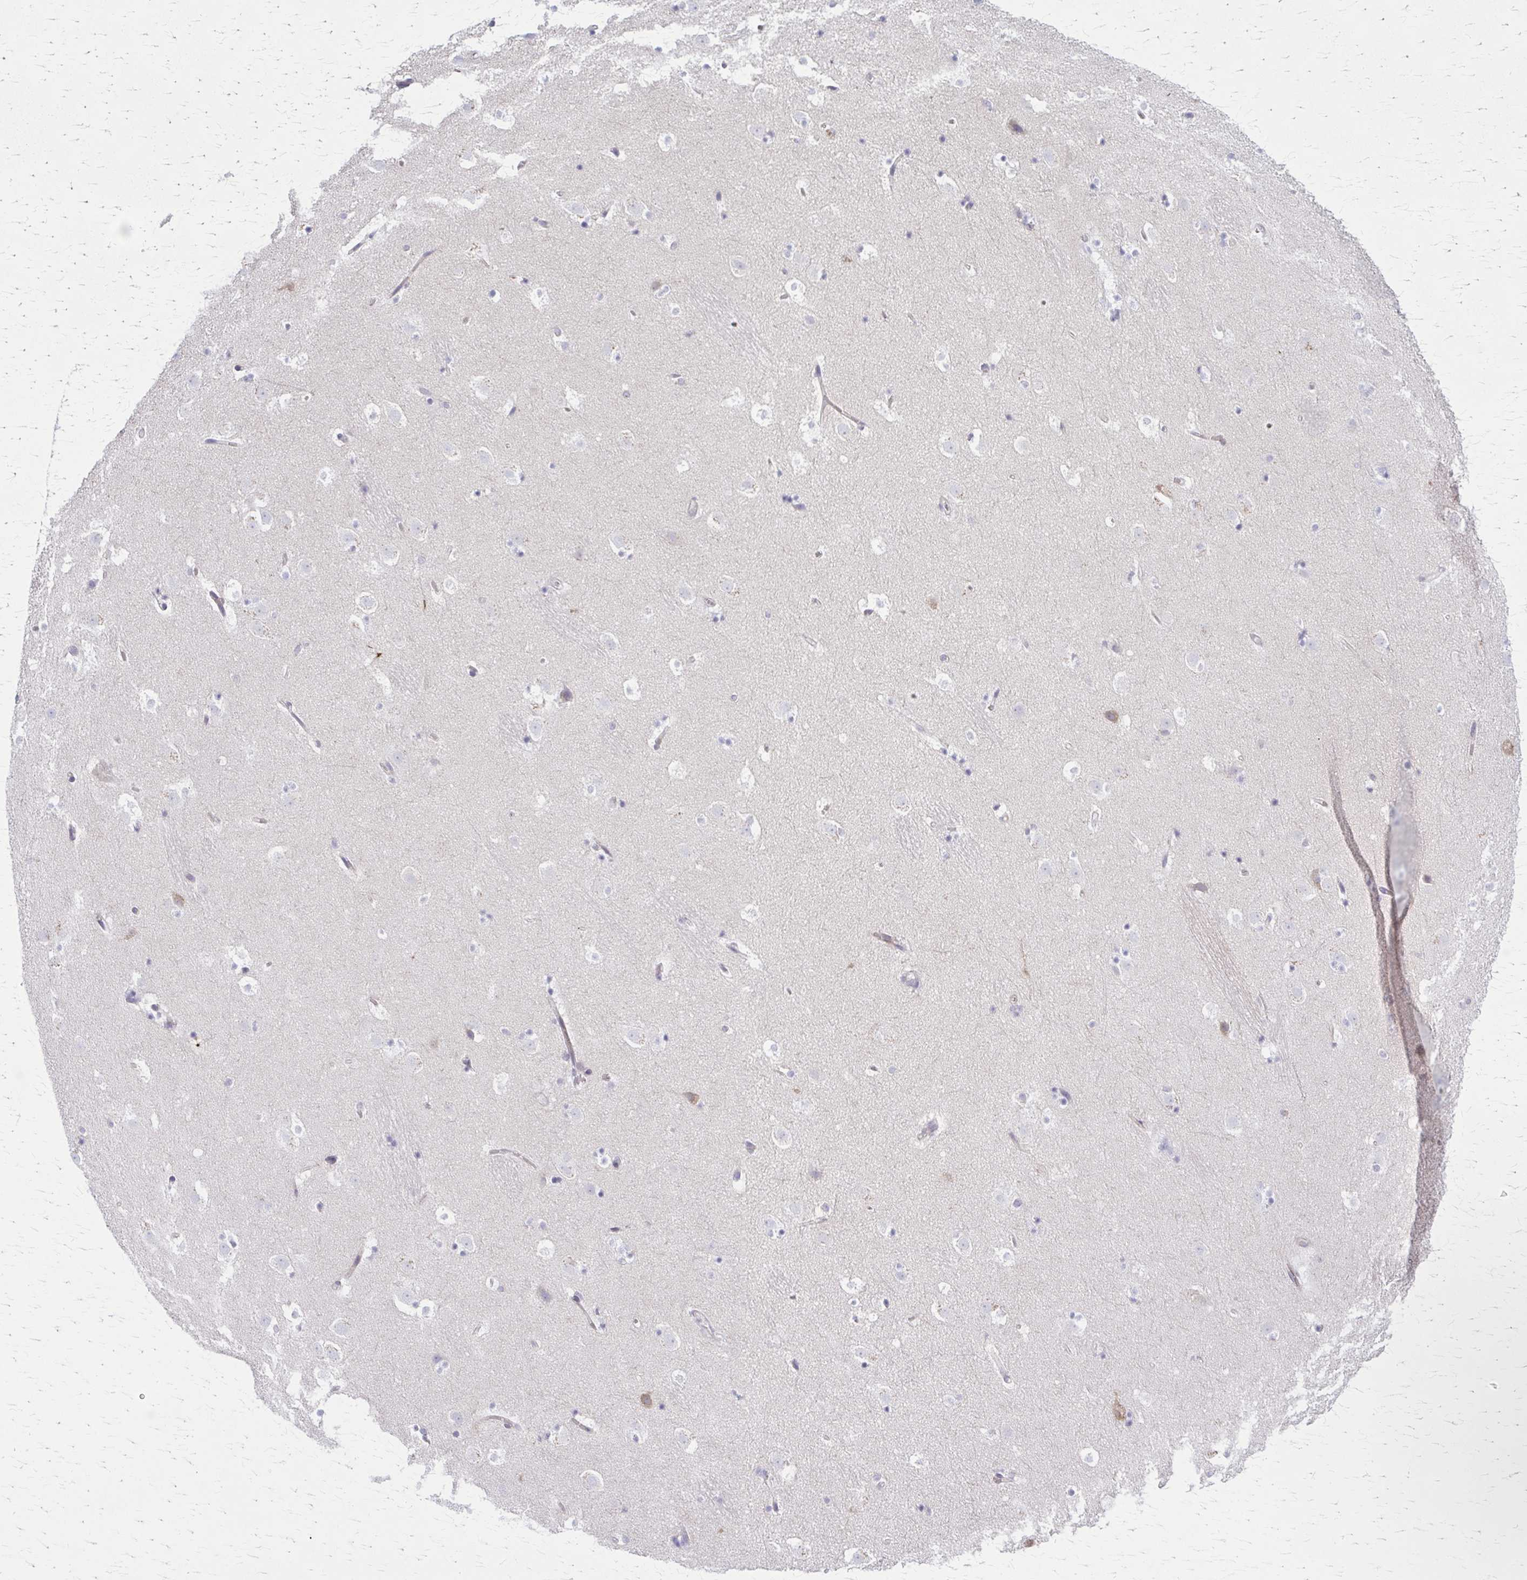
{"staining": {"intensity": "negative", "quantity": "none", "location": "none"}, "tissue": "caudate", "cell_type": "Glial cells", "image_type": "normal", "snomed": [{"axis": "morphology", "description": "Normal tissue, NOS"}, {"axis": "topography", "description": "Lateral ventricle wall"}], "caption": "DAB (3,3'-diaminobenzidine) immunohistochemical staining of normal human caudate reveals no significant expression in glial cells.", "gene": "PITPNM1", "patient": {"sex": "male", "age": 37}}